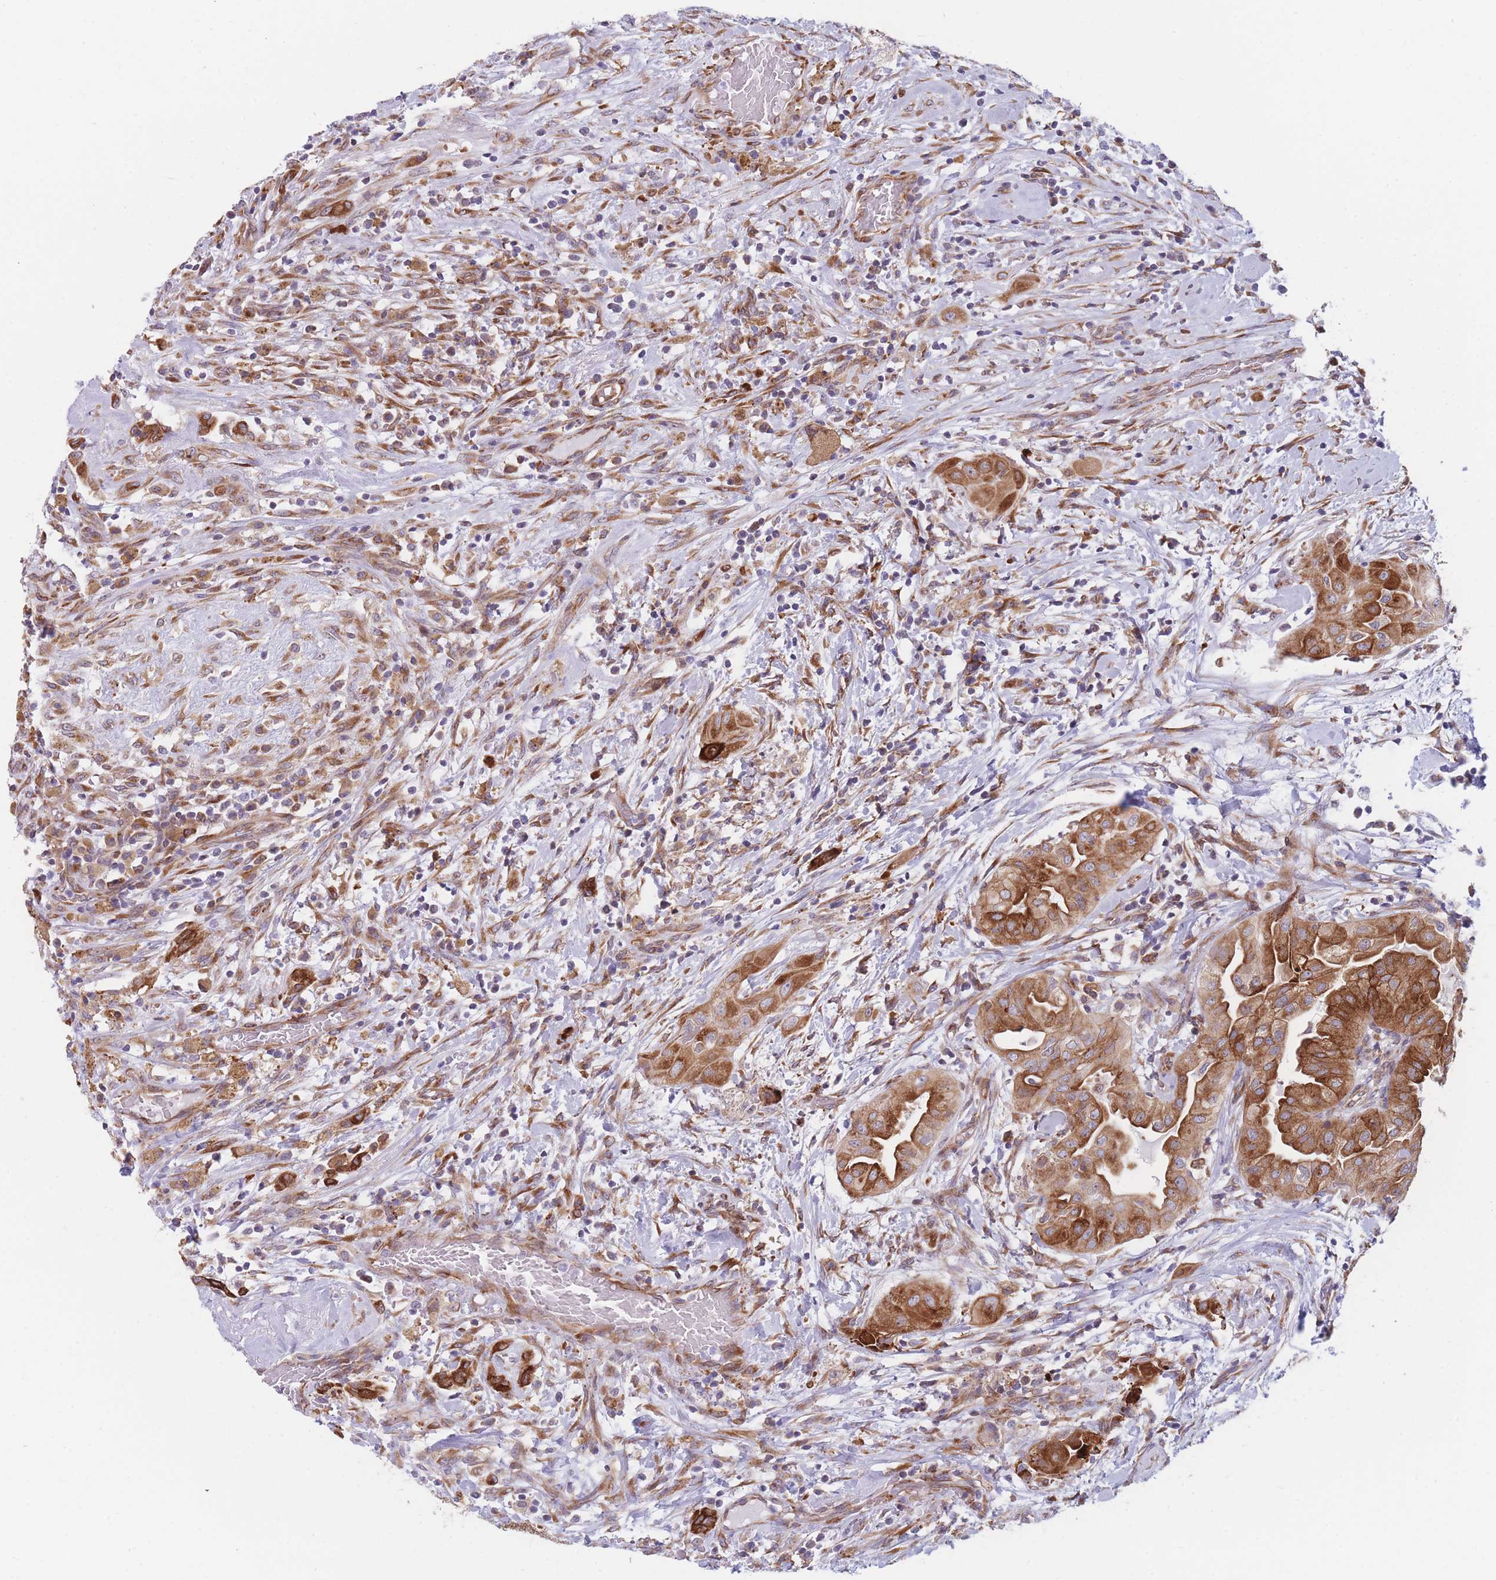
{"staining": {"intensity": "strong", "quantity": ">75%", "location": "cytoplasmic/membranous"}, "tissue": "thyroid cancer", "cell_type": "Tumor cells", "image_type": "cancer", "snomed": [{"axis": "morphology", "description": "Papillary adenocarcinoma, NOS"}, {"axis": "topography", "description": "Thyroid gland"}], "caption": "Protein staining demonstrates strong cytoplasmic/membranous expression in about >75% of tumor cells in papillary adenocarcinoma (thyroid).", "gene": "AK9", "patient": {"sex": "female", "age": 59}}